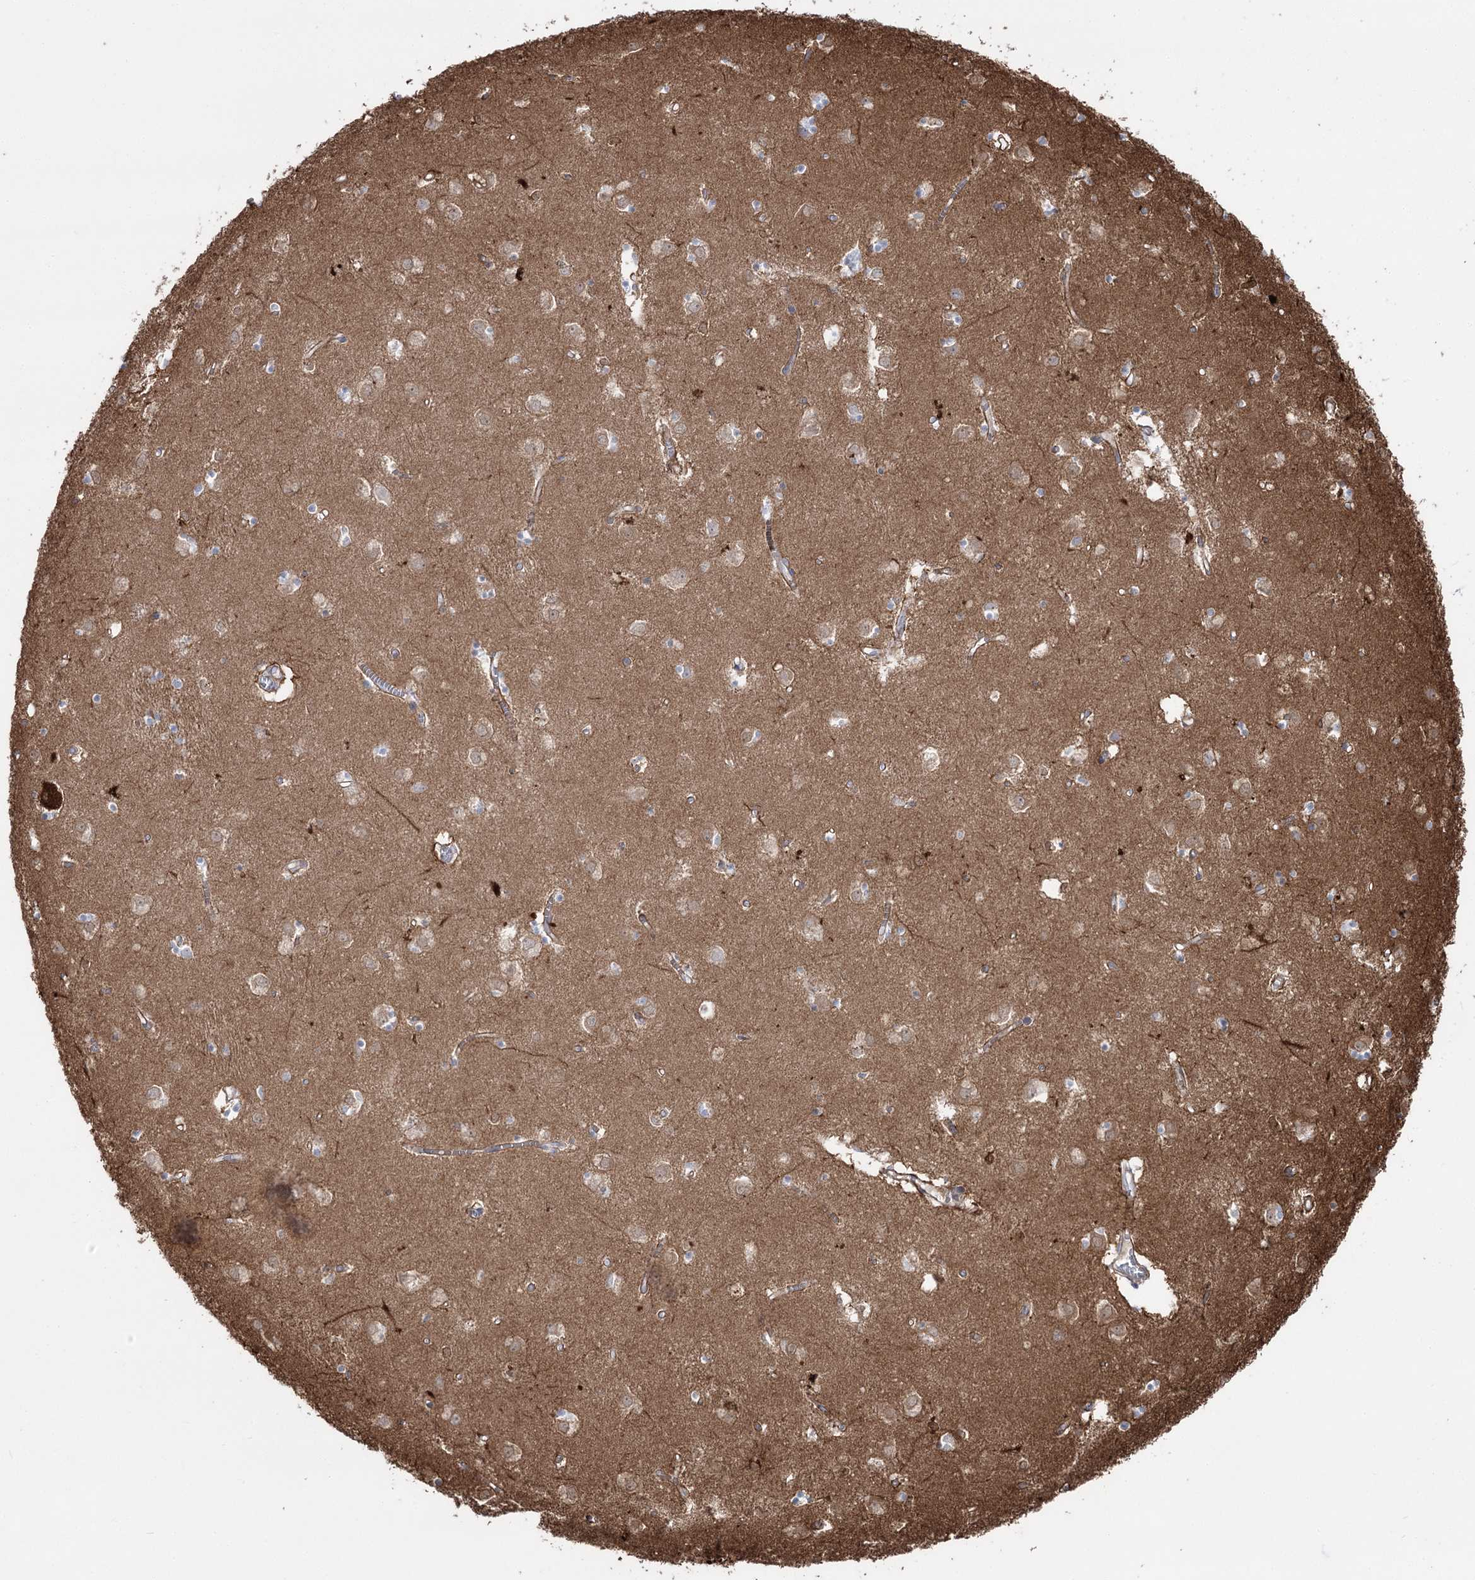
{"staining": {"intensity": "weak", "quantity": "<25%", "location": "cytoplasmic/membranous"}, "tissue": "caudate", "cell_type": "Glial cells", "image_type": "normal", "snomed": [{"axis": "morphology", "description": "Normal tissue, NOS"}, {"axis": "topography", "description": "Lateral ventricle wall"}], "caption": "A photomicrograph of human caudate is negative for staining in glial cells. Brightfield microscopy of immunohistochemistry (IHC) stained with DAB (3,3'-diaminobenzidine) (brown) and hematoxylin (blue), captured at high magnification.", "gene": "PLEKHA5", "patient": {"sex": "male", "age": 70}}